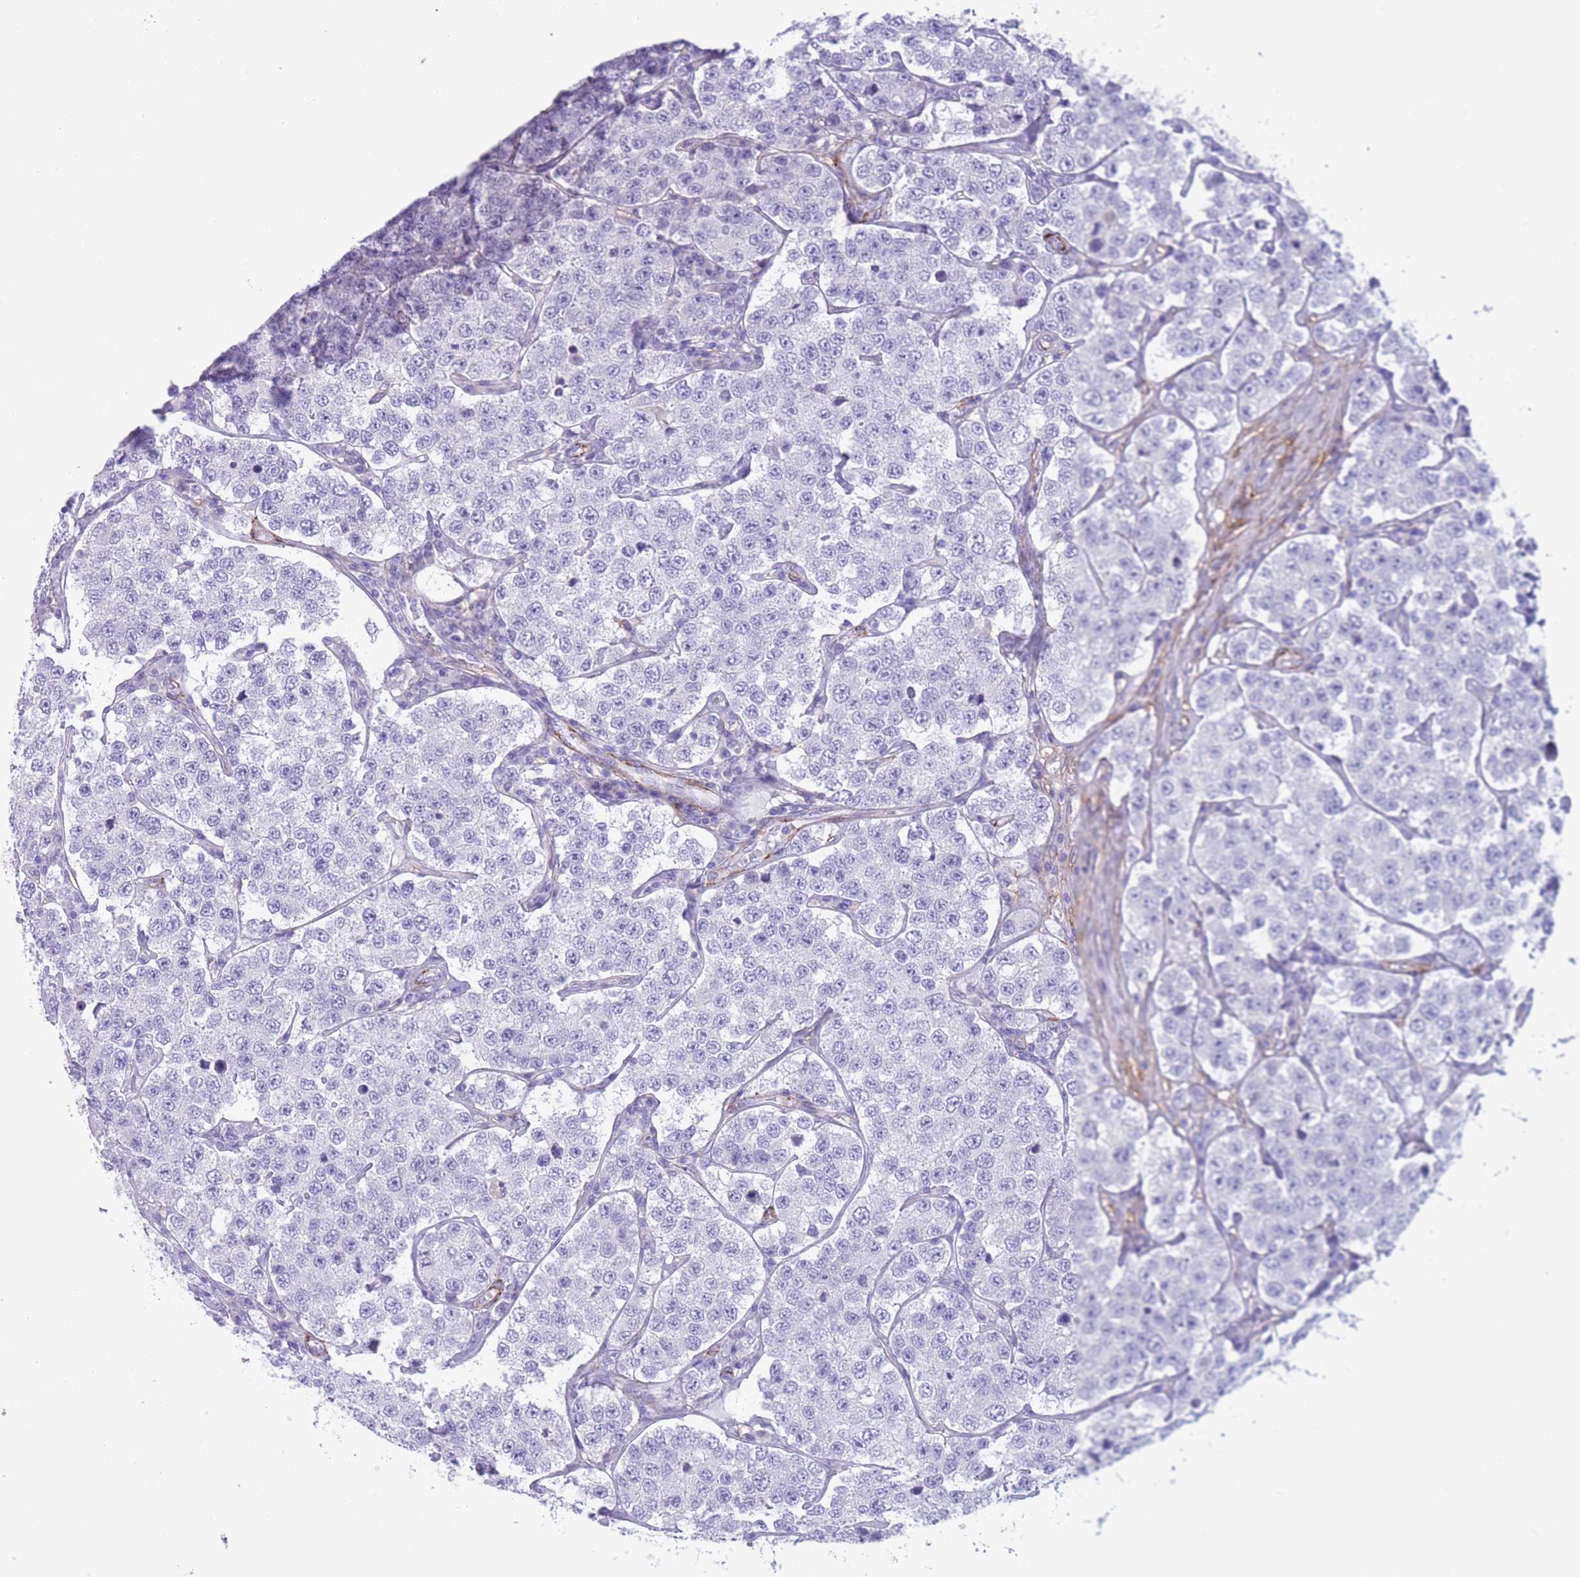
{"staining": {"intensity": "negative", "quantity": "none", "location": "none"}, "tissue": "testis cancer", "cell_type": "Tumor cells", "image_type": "cancer", "snomed": [{"axis": "morphology", "description": "Seminoma, NOS"}, {"axis": "topography", "description": "Testis"}], "caption": "Immunohistochemistry (IHC) of human testis cancer (seminoma) exhibits no positivity in tumor cells.", "gene": "DPYD", "patient": {"sex": "male", "age": 34}}